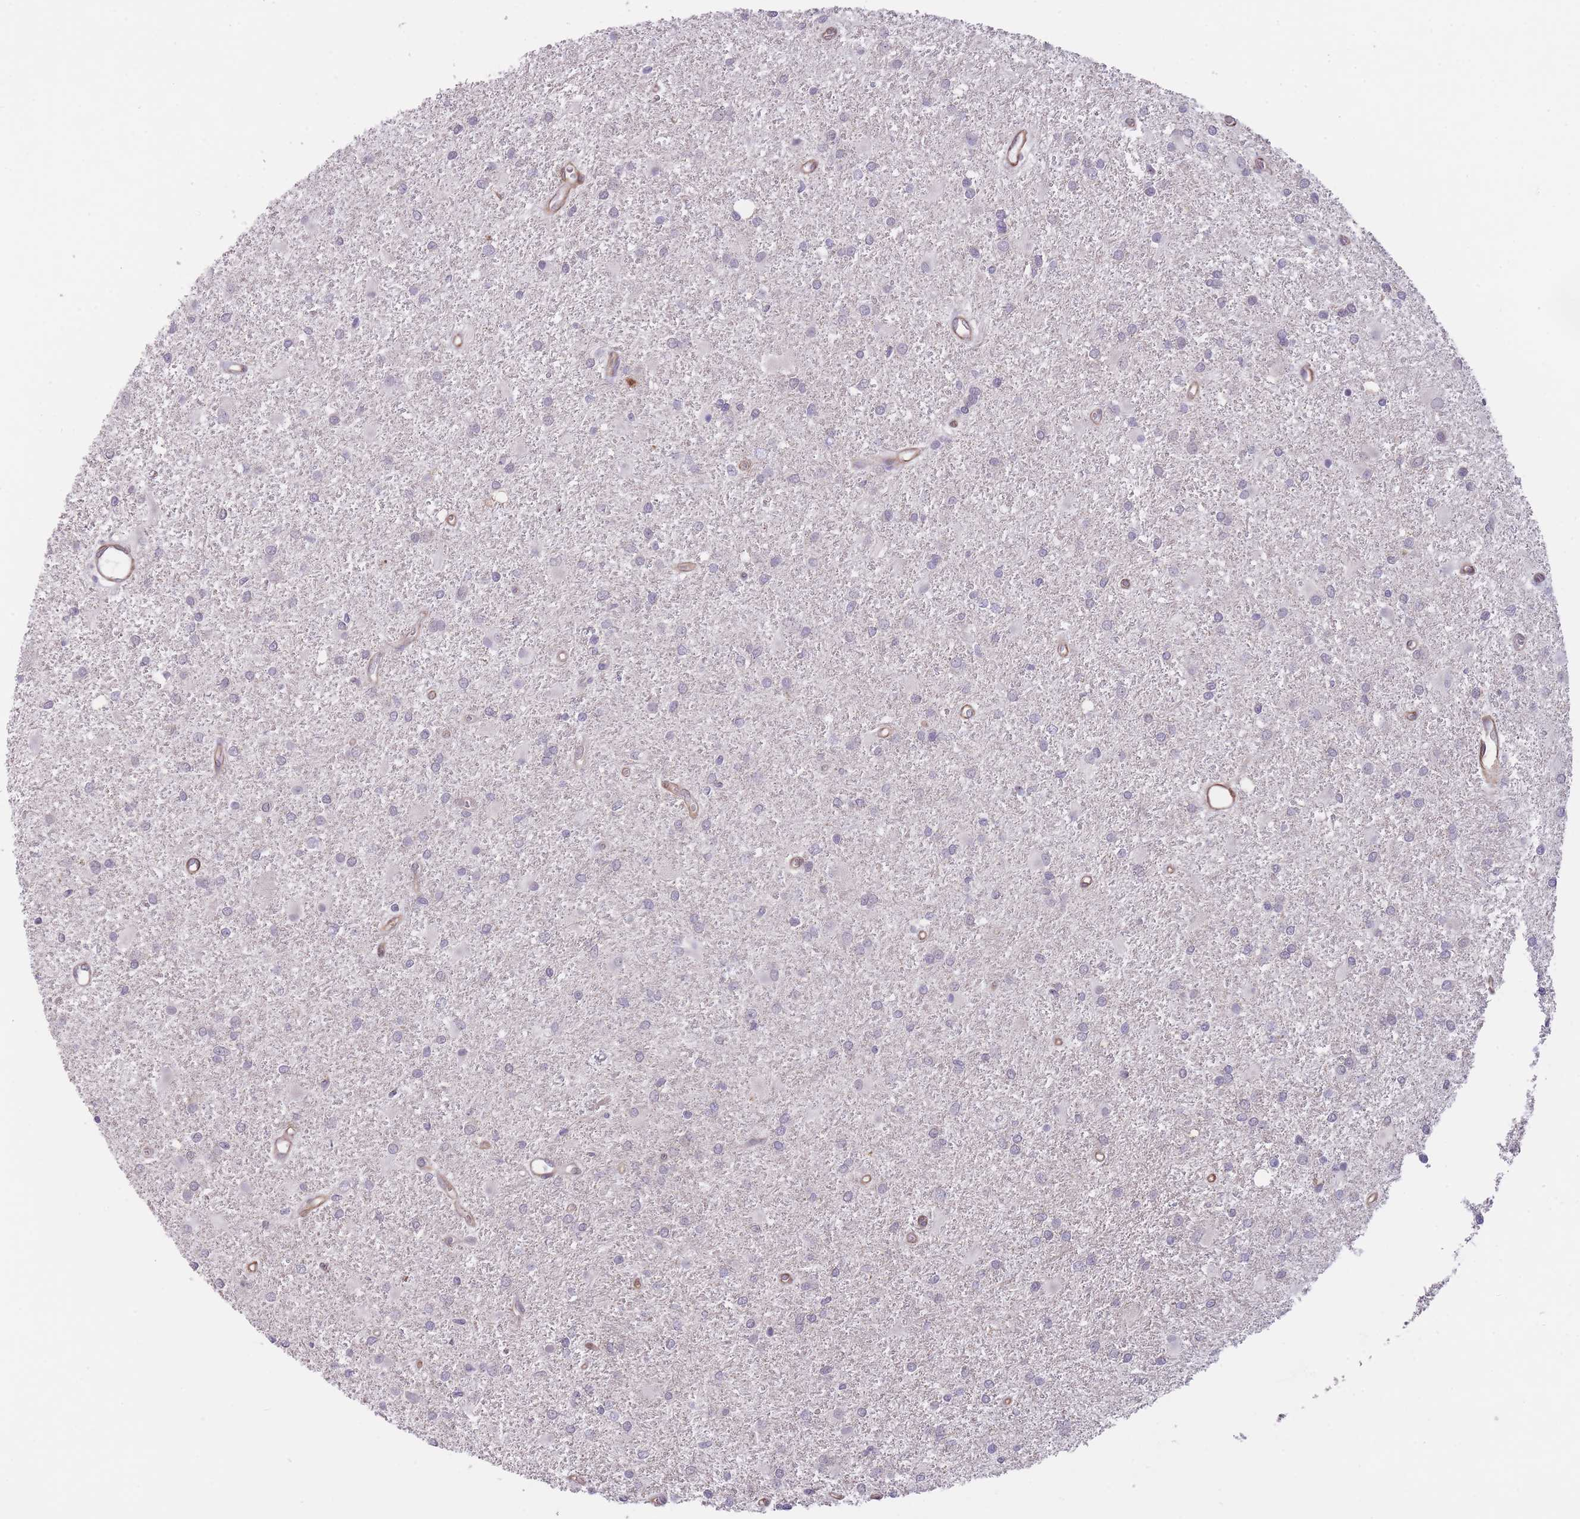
{"staining": {"intensity": "negative", "quantity": "none", "location": "none"}, "tissue": "glioma", "cell_type": "Tumor cells", "image_type": "cancer", "snomed": [{"axis": "morphology", "description": "Glioma, malignant, High grade"}, {"axis": "topography", "description": "Brain"}], "caption": "High power microscopy image of an IHC histopathology image of high-grade glioma (malignant), revealing no significant expression in tumor cells.", "gene": "QTRT1", "patient": {"sex": "female", "age": 50}}